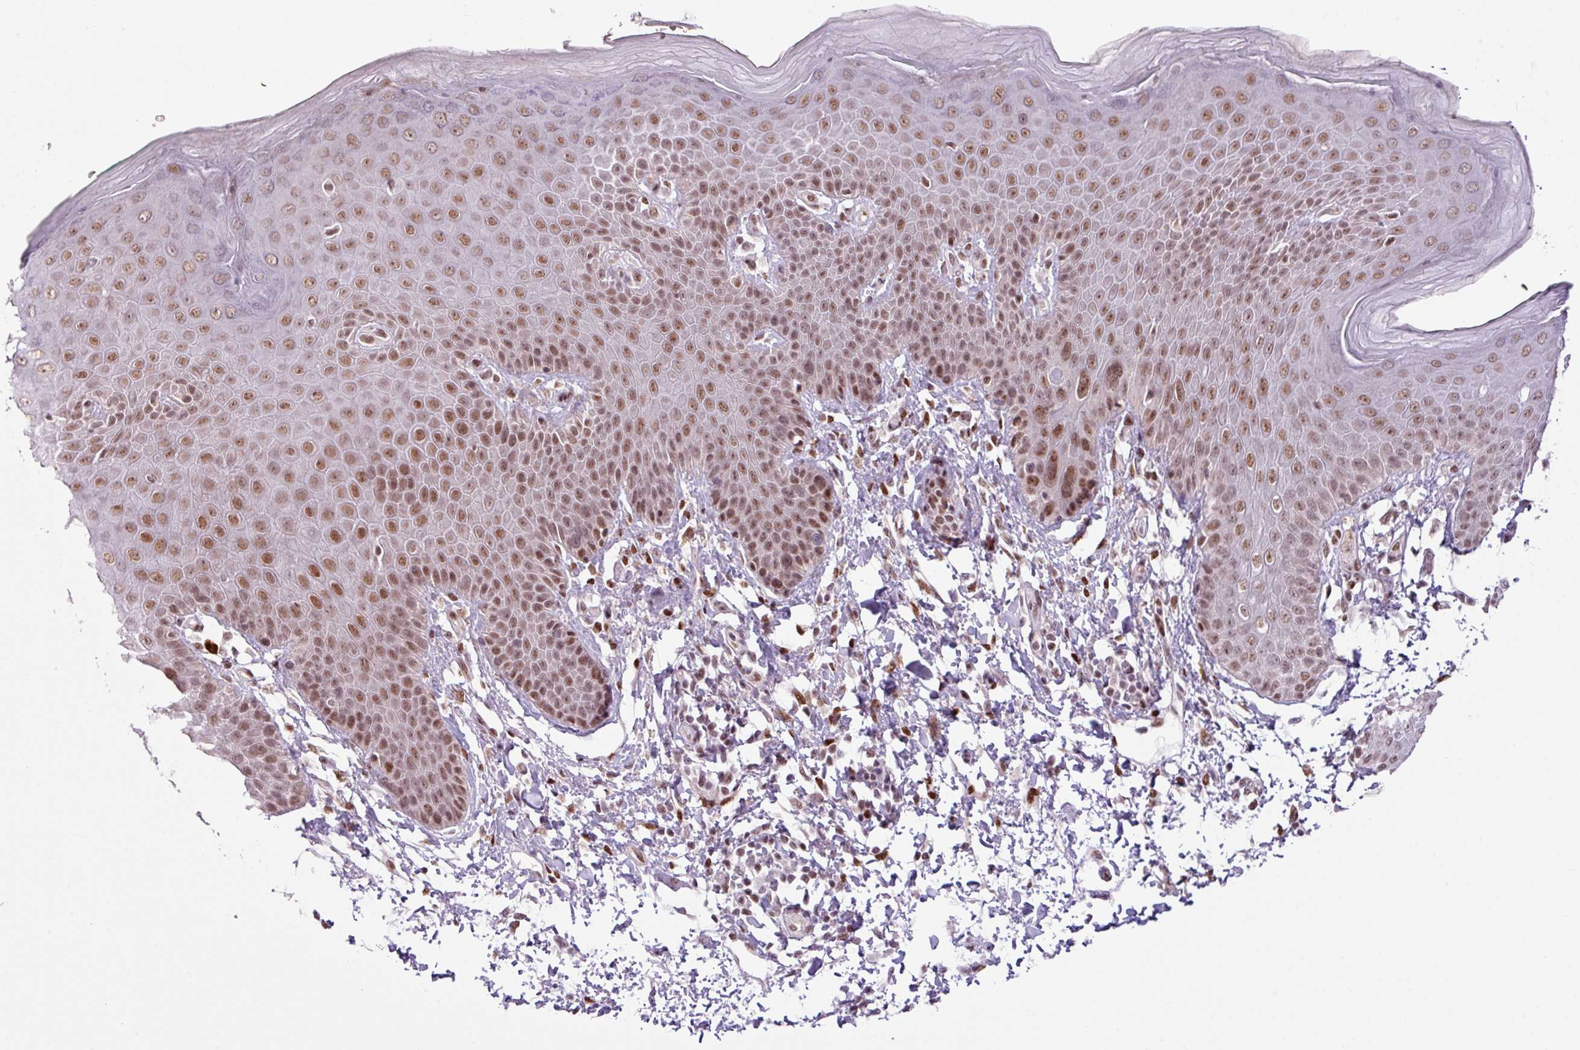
{"staining": {"intensity": "moderate", "quantity": ">75%", "location": "nuclear"}, "tissue": "skin", "cell_type": "Epidermal cells", "image_type": "normal", "snomed": [{"axis": "morphology", "description": "Normal tissue, NOS"}, {"axis": "topography", "description": "Peripheral nerve tissue"}], "caption": "Immunohistochemistry (IHC) micrograph of benign skin: skin stained using immunohistochemistry demonstrates medium levels of moderate protein expression localized specifically in the nuclear of epidermal cells, appearing as a nuclear brown color.", "gene": "PRDM5", "patient": {"sex": "male", "age": 51}}